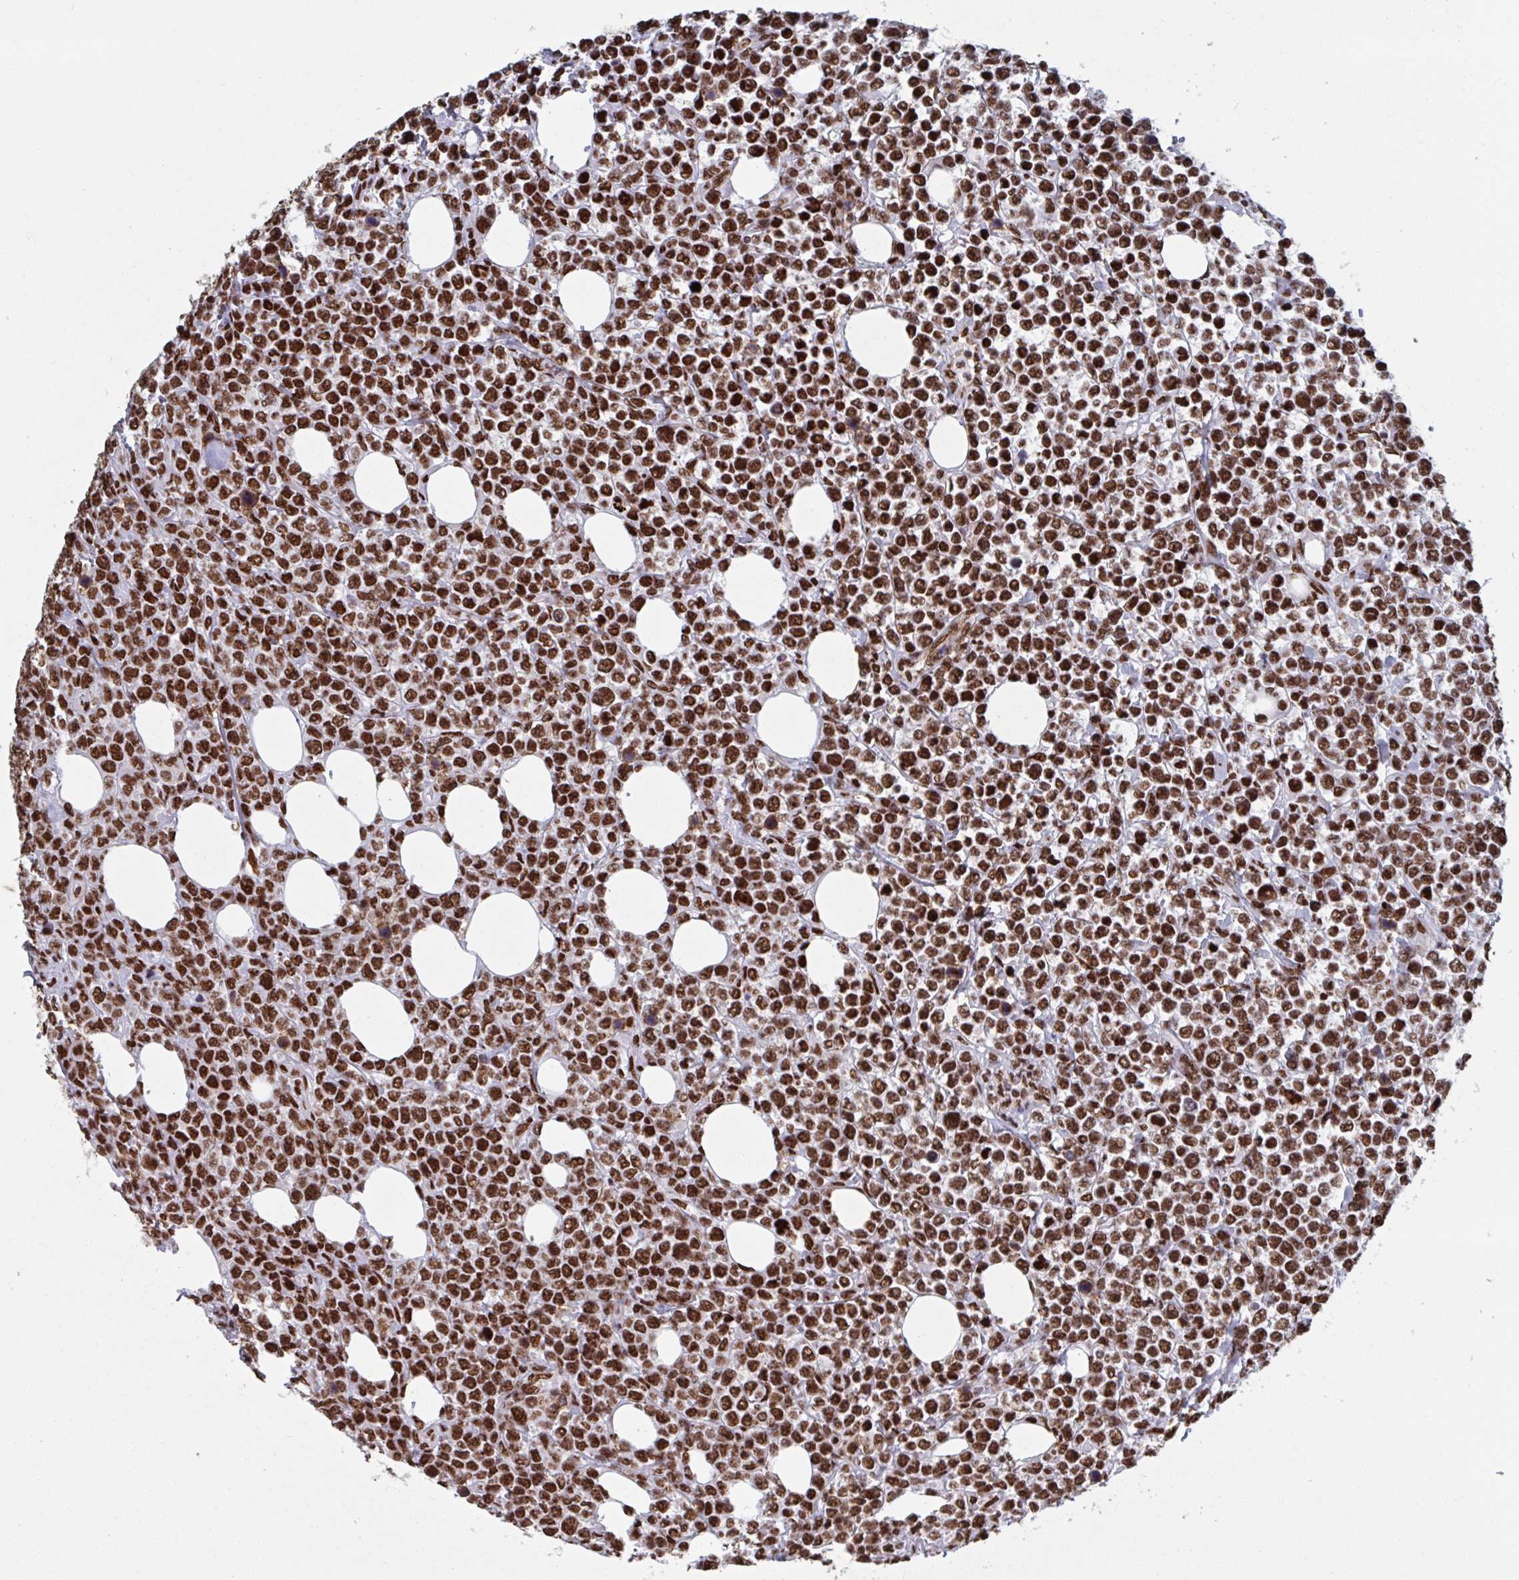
{"staining": {"intensity": "strong", "quantity": ">75%", "location": "nuclear"}, "tissue": "lymphoma", "cell_type": "Tumor cells", "image_type": "cancer", "snomed": [{"axis": "morphology", "description": "Malignant lymphoma, non-Hodgkin's type, High grade"}, {"axis": "topography", "description": "Soft tissue"}], "caption": "Approximately >75% of tumor cells in lymphoma exhibit strong nuclear protein staining as visualized by brown immunohistochemical staining.", "gene": "ZNF607", "patient": {"sex": "female", "age": 56}}